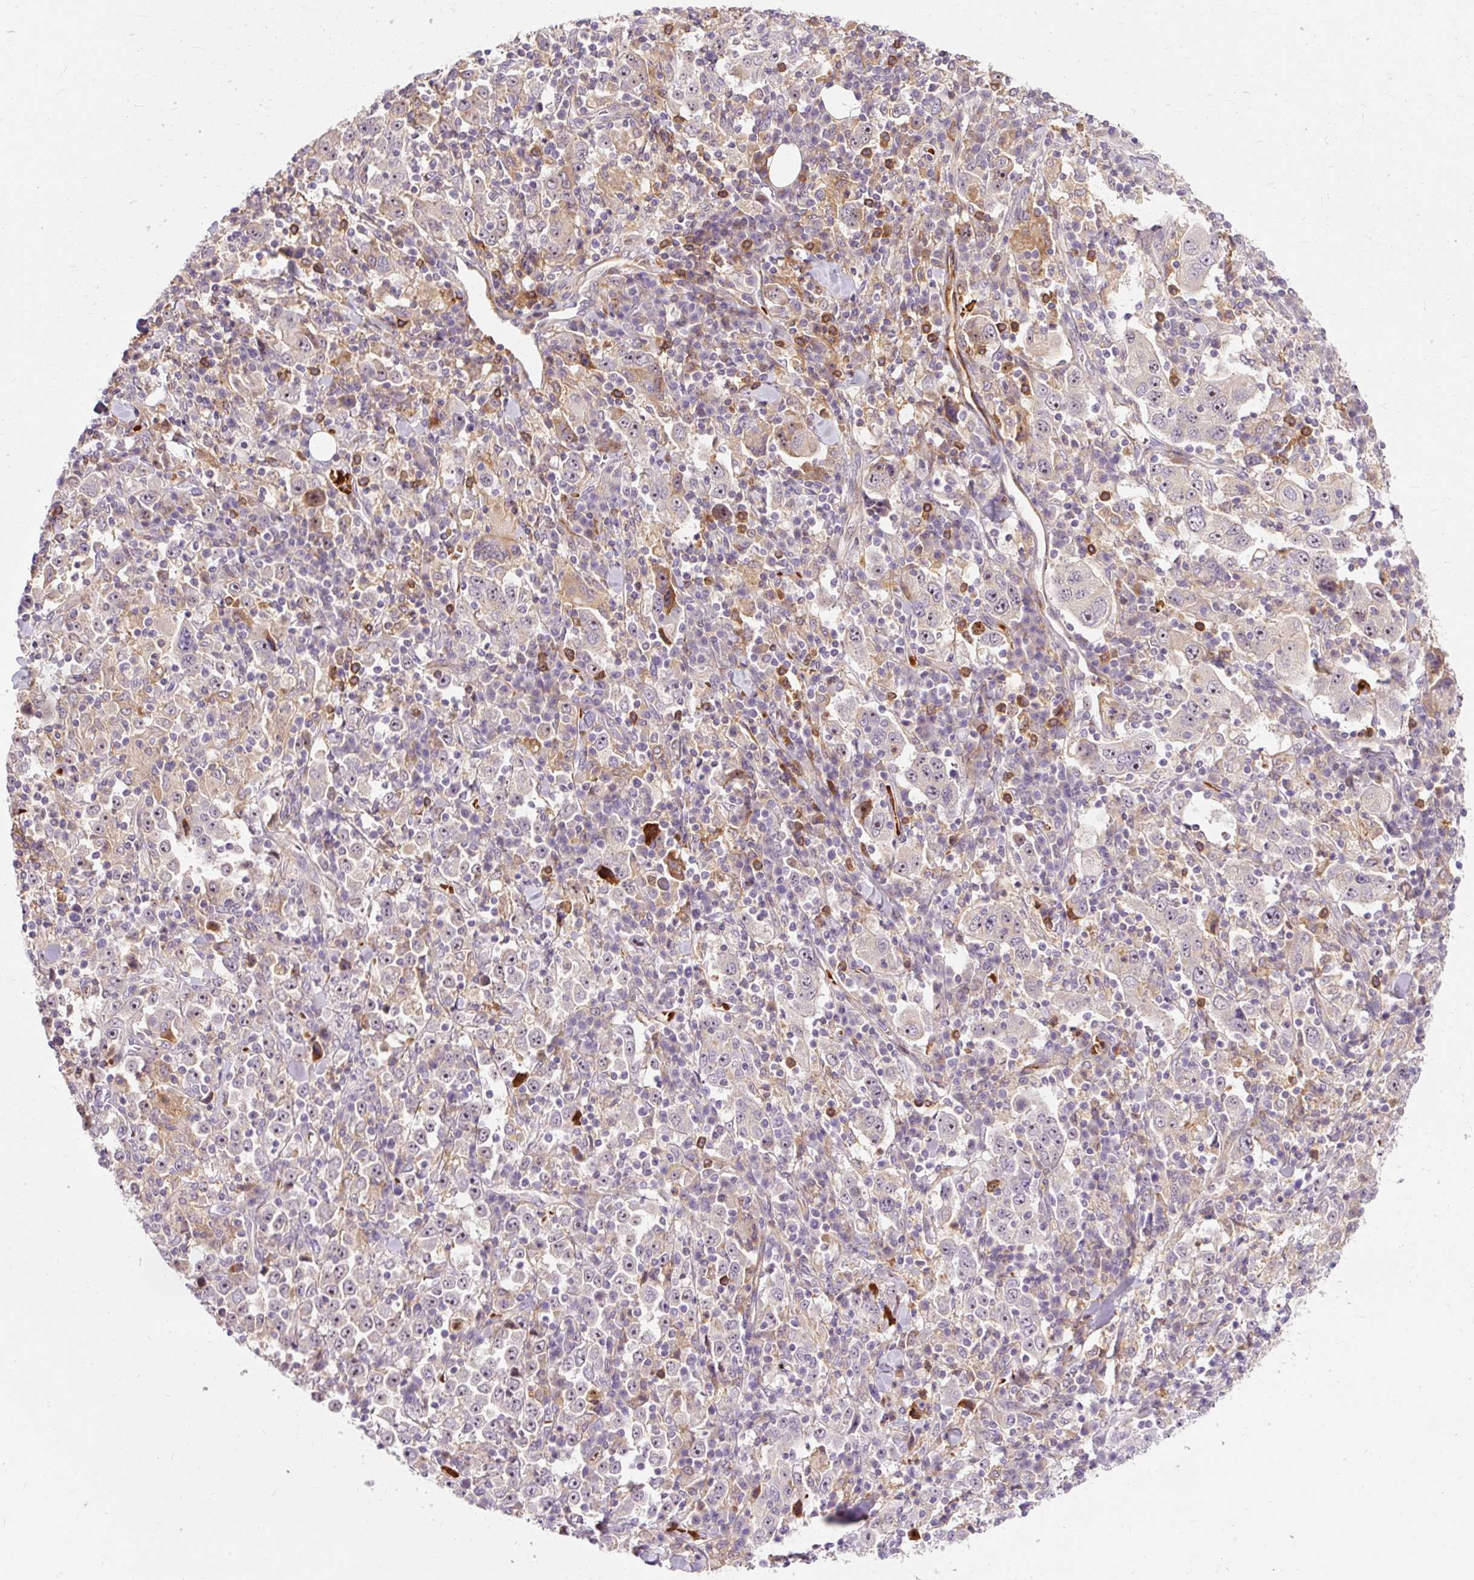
{"staining": {"intensity": "weak", "quantity": "25%-75%", "location": "cytoplasmic/membranous"}, "tissue": "stomach cancer", "cell_type": "Tumor cells", "image_type": "cancer", "snomed": [{"axis": "morphology", "description": "Normal tissue, NOS"}, {"axis": "morphology", "description": "Adenocarcinoma, NOS"}, {"axis": "topography", "description": "Stomach, upper"}, {"axis": "topography", "description": "Stomach"}], "caption": "Human adenocarcinoma (stomach) stained for a protein (brown) shows weak cytoplasmic/membranous positive staining in approximately 25%-75% of tumor cells.", "gene": "CEBPZ", "patient": {"sex": "male", "age": 59}}